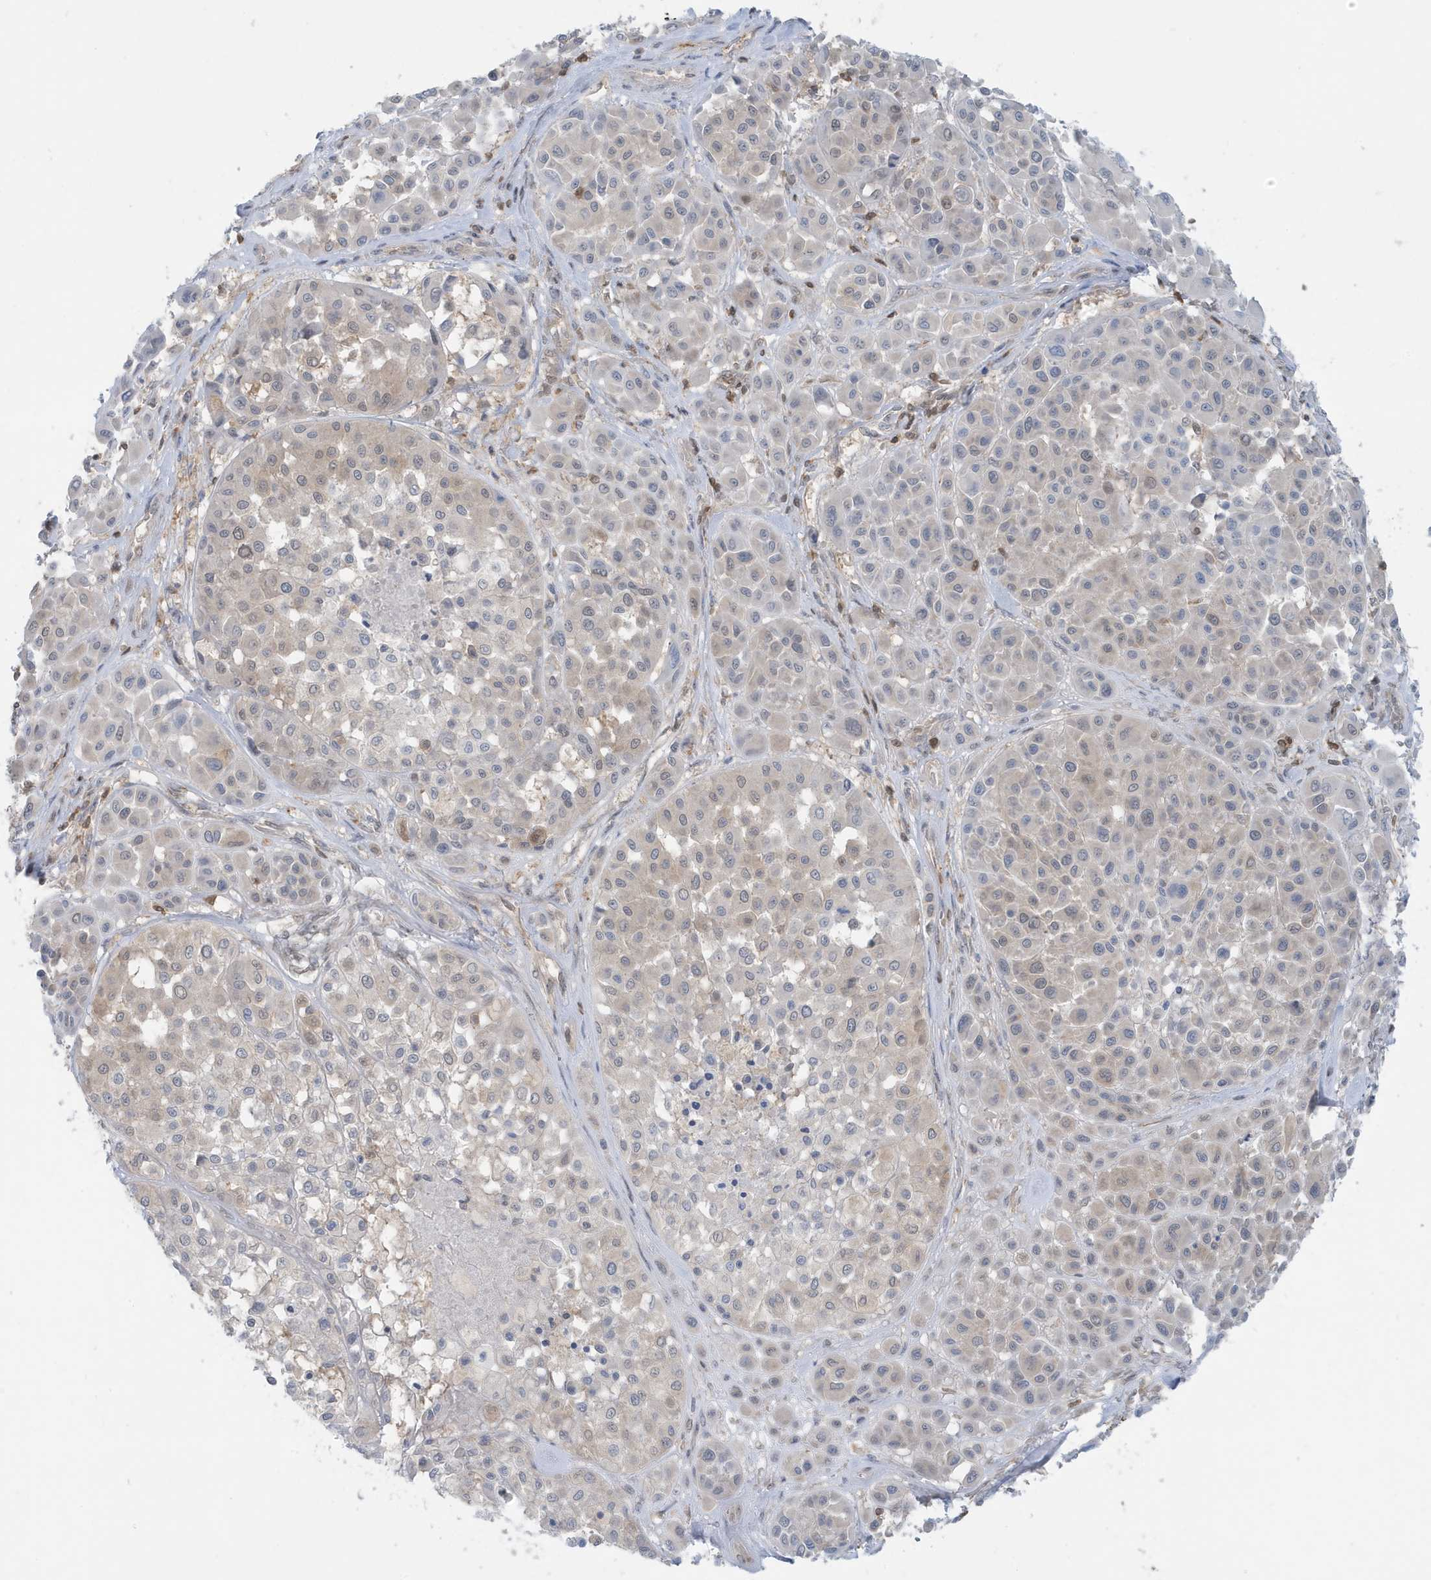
{"staining": {"intensity": "weak", "quantity": "<25%", "location": "cytoplasmic/membranous"}, "tissue": "melanoma", "cell_type": "Tumor cells", "image_type": "cancer", "snomed": [{"axis": "morphology", "description": "Malignant melanoma, Metastatic site"}, {"axis": "topography", "description": "Soft tissue"}], "caption": "DAB (3,3'-diaminobenzidine) immunohistochemical staining of malignant melanoma (metastatic site) demonstrates no significant positivity in tumor cells. (DAB (3,3'-diaminobenzidine) immunohistochemistry, high magnification).", "gene": "OGA", "patient": {"sex": "male", "age": 41}}